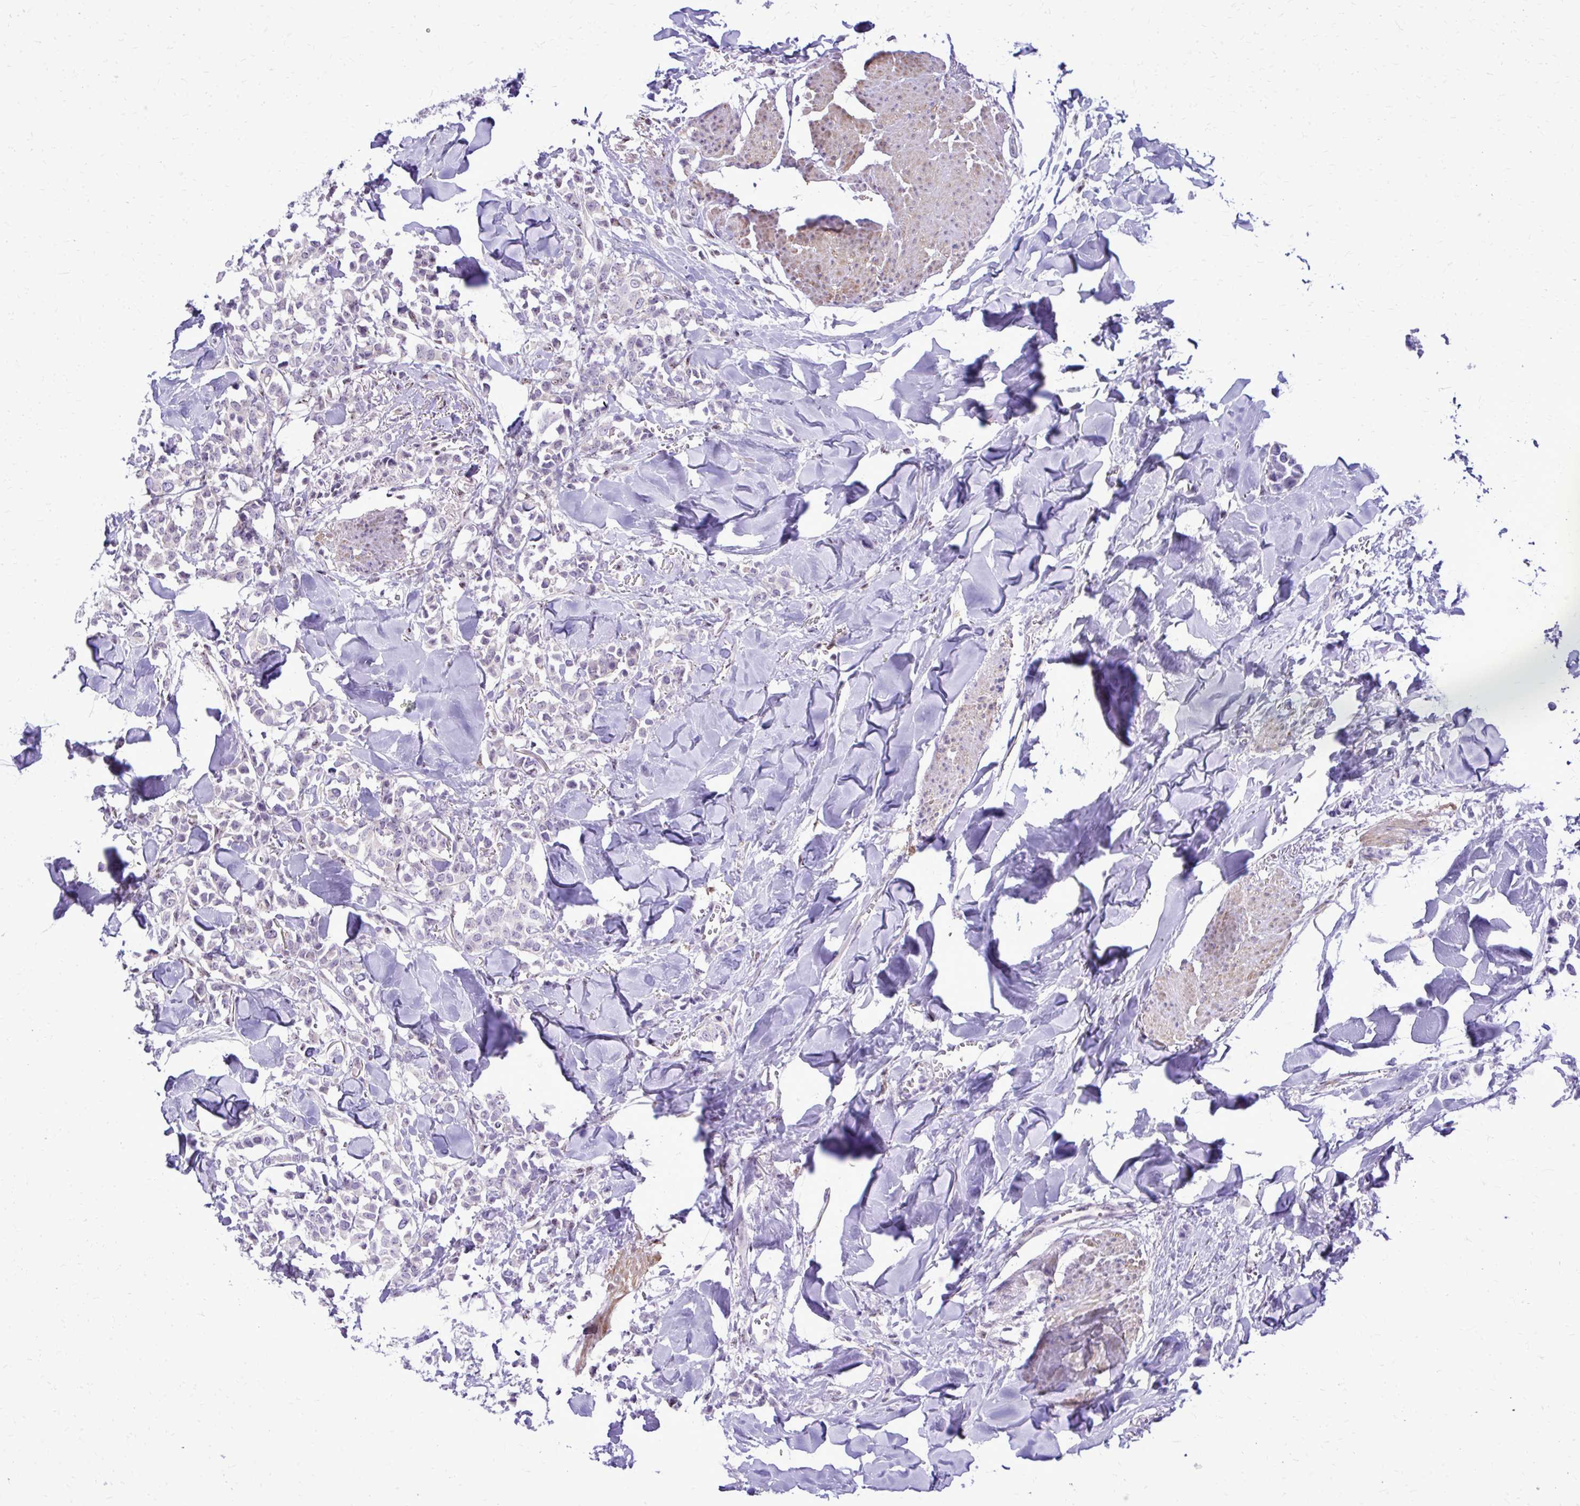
{"staining": {"intensity": "negative", "quantity": "none", "location": "none"}, "tissue": "breast cancer", "cell_type": "Tumor cells", "image_type": "cancer", "snomed": [{"axis": "morphology", "description": "Lobular carcinoma"}, {"axis": "topography", "description": "Breast"}], "caption": "Human lobular carcinoma (breast) stained for a protein using IHC reveals no positivity in tumor cells.", "gene": "RASL11B", "patient": {"sex": "female", "age": 91}}